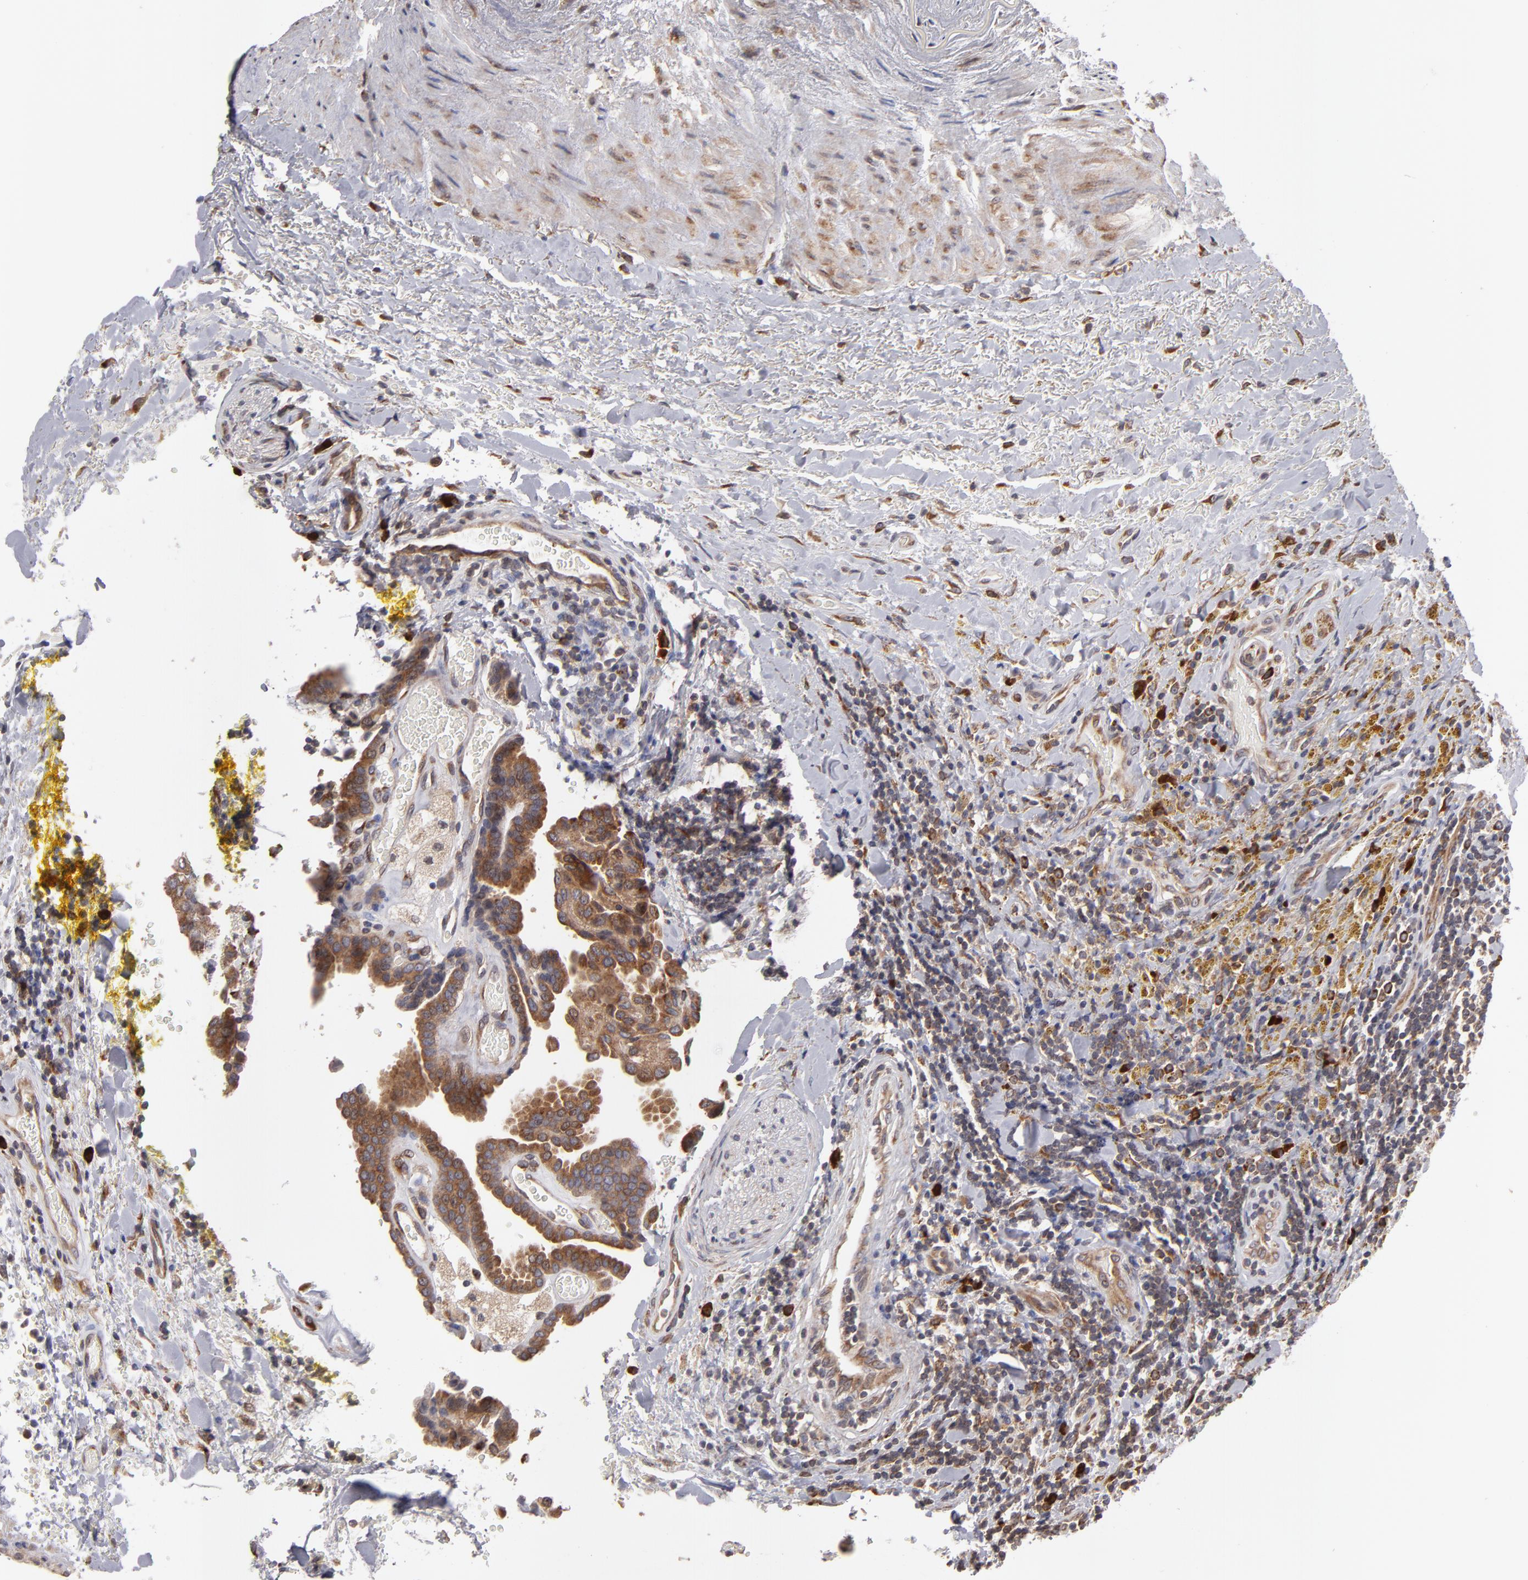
{"staining": {"intensity": "moderate", "quantity": "25%-75%", "location": "cytoplasmic/membranous"}, "tissue": "thyroid cancer", "cell_type": "Tumor cells", "image_type": "cancer", "snomed": [{"axis": "morphology", "description": "Papillary adenocarcinoma, NOS"}, {"axis": "topography", "description": "Thyroid gland"}], "caption": "Immunohistochemistry micrograph of neoplastic tissue: human thyroid cancer stained using immunohistochemistry (IHC) demonstrates medium levels of moderate protein expression localized specifically in the cytoplasmic/membranous of tumor cells, appearing as a cytoplasmic/membranous brown color.", "gene": "SND1", "patient": {"sex": "male", "age": 87}}